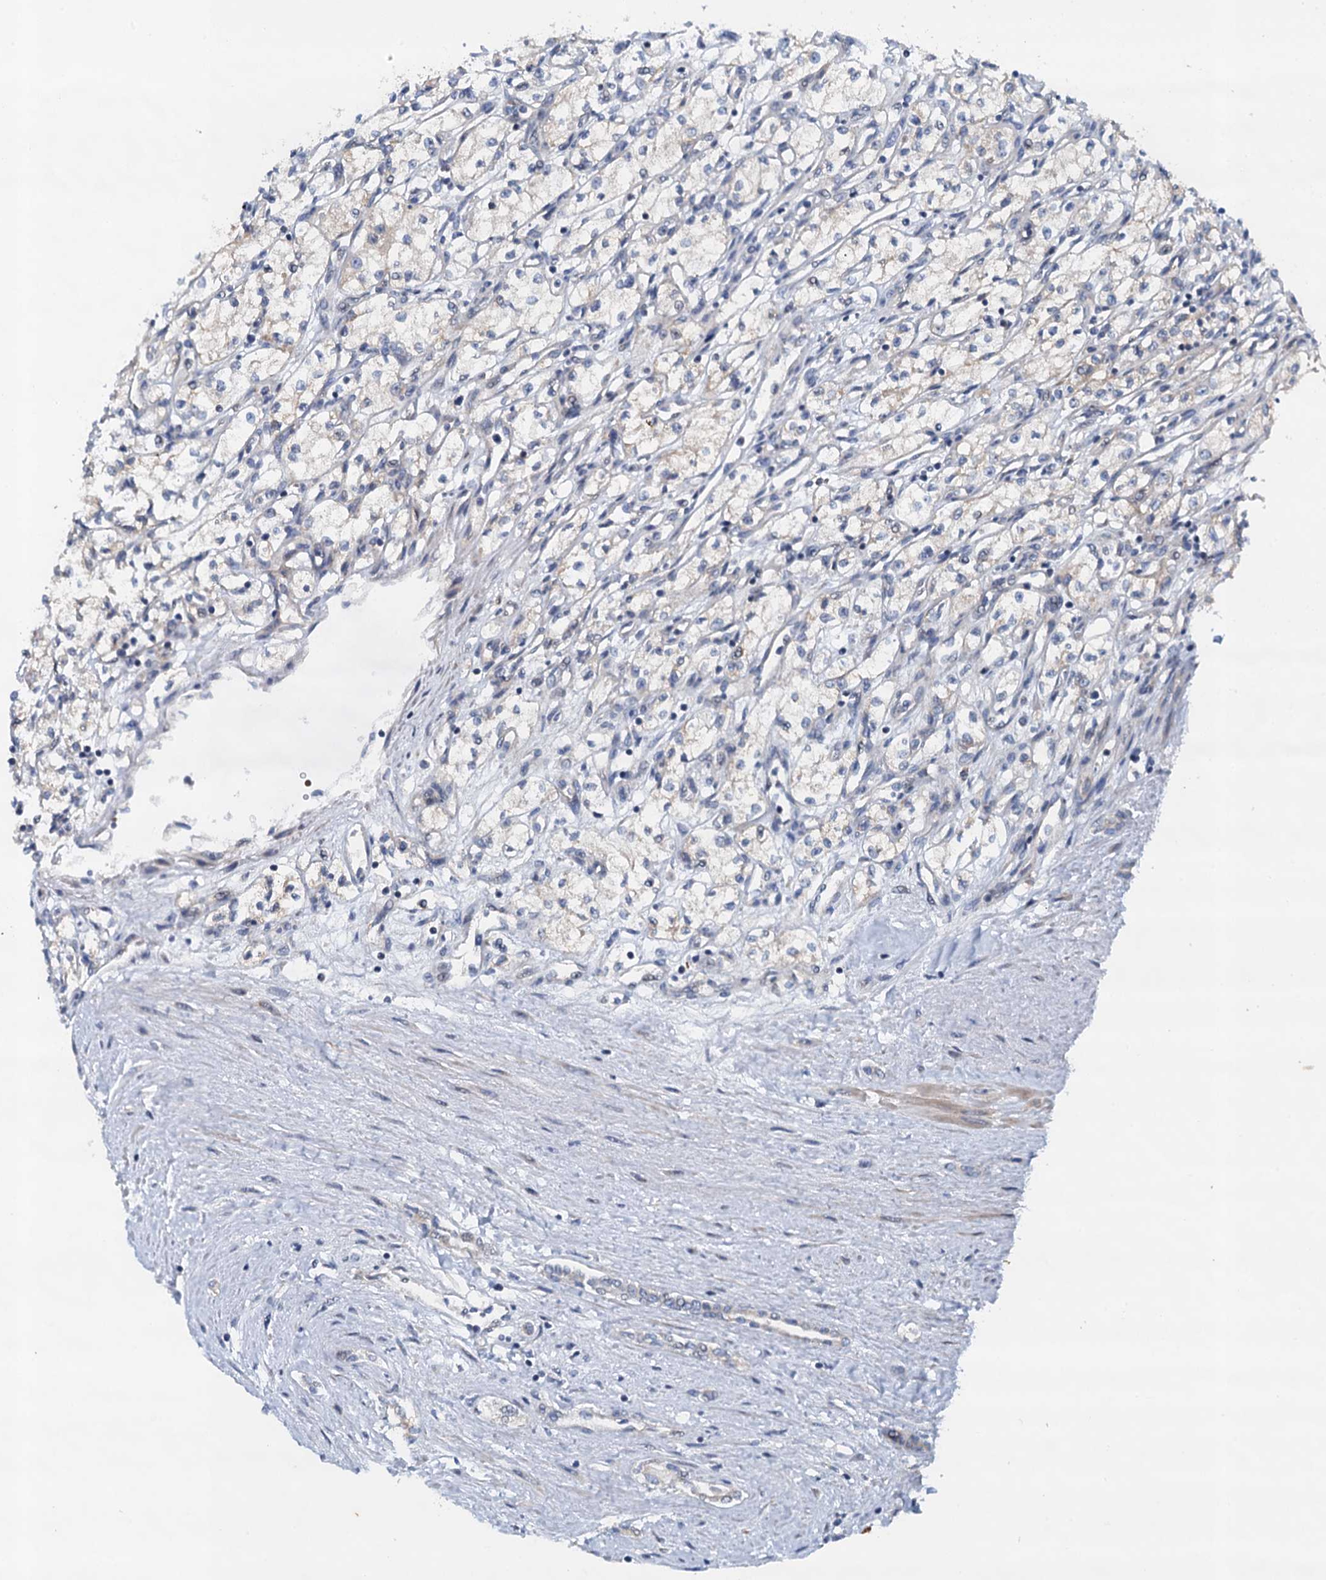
{"staining": {"intensity": "negative", "quantity": "none", "location": "none"}, "tissue": "renal cancer", "cell_type": "Tumor cells", "image_type": "cancer", "snomed": [{"axis": "morphology", "description": "Adenocarcinoma, NOS"}, {"axis": "topography", "description": "Kidney"}], "caption": "Immunohistochemistry photomicrograph of neoplastic tissue: adenocarcinoma (renal) stained with DAB (3,3'-diaminobenzidine) exhibits no significant protein staining in tumor cells.", "gene": "NBEA", "patient": {"sex": "male", "age": 59}}